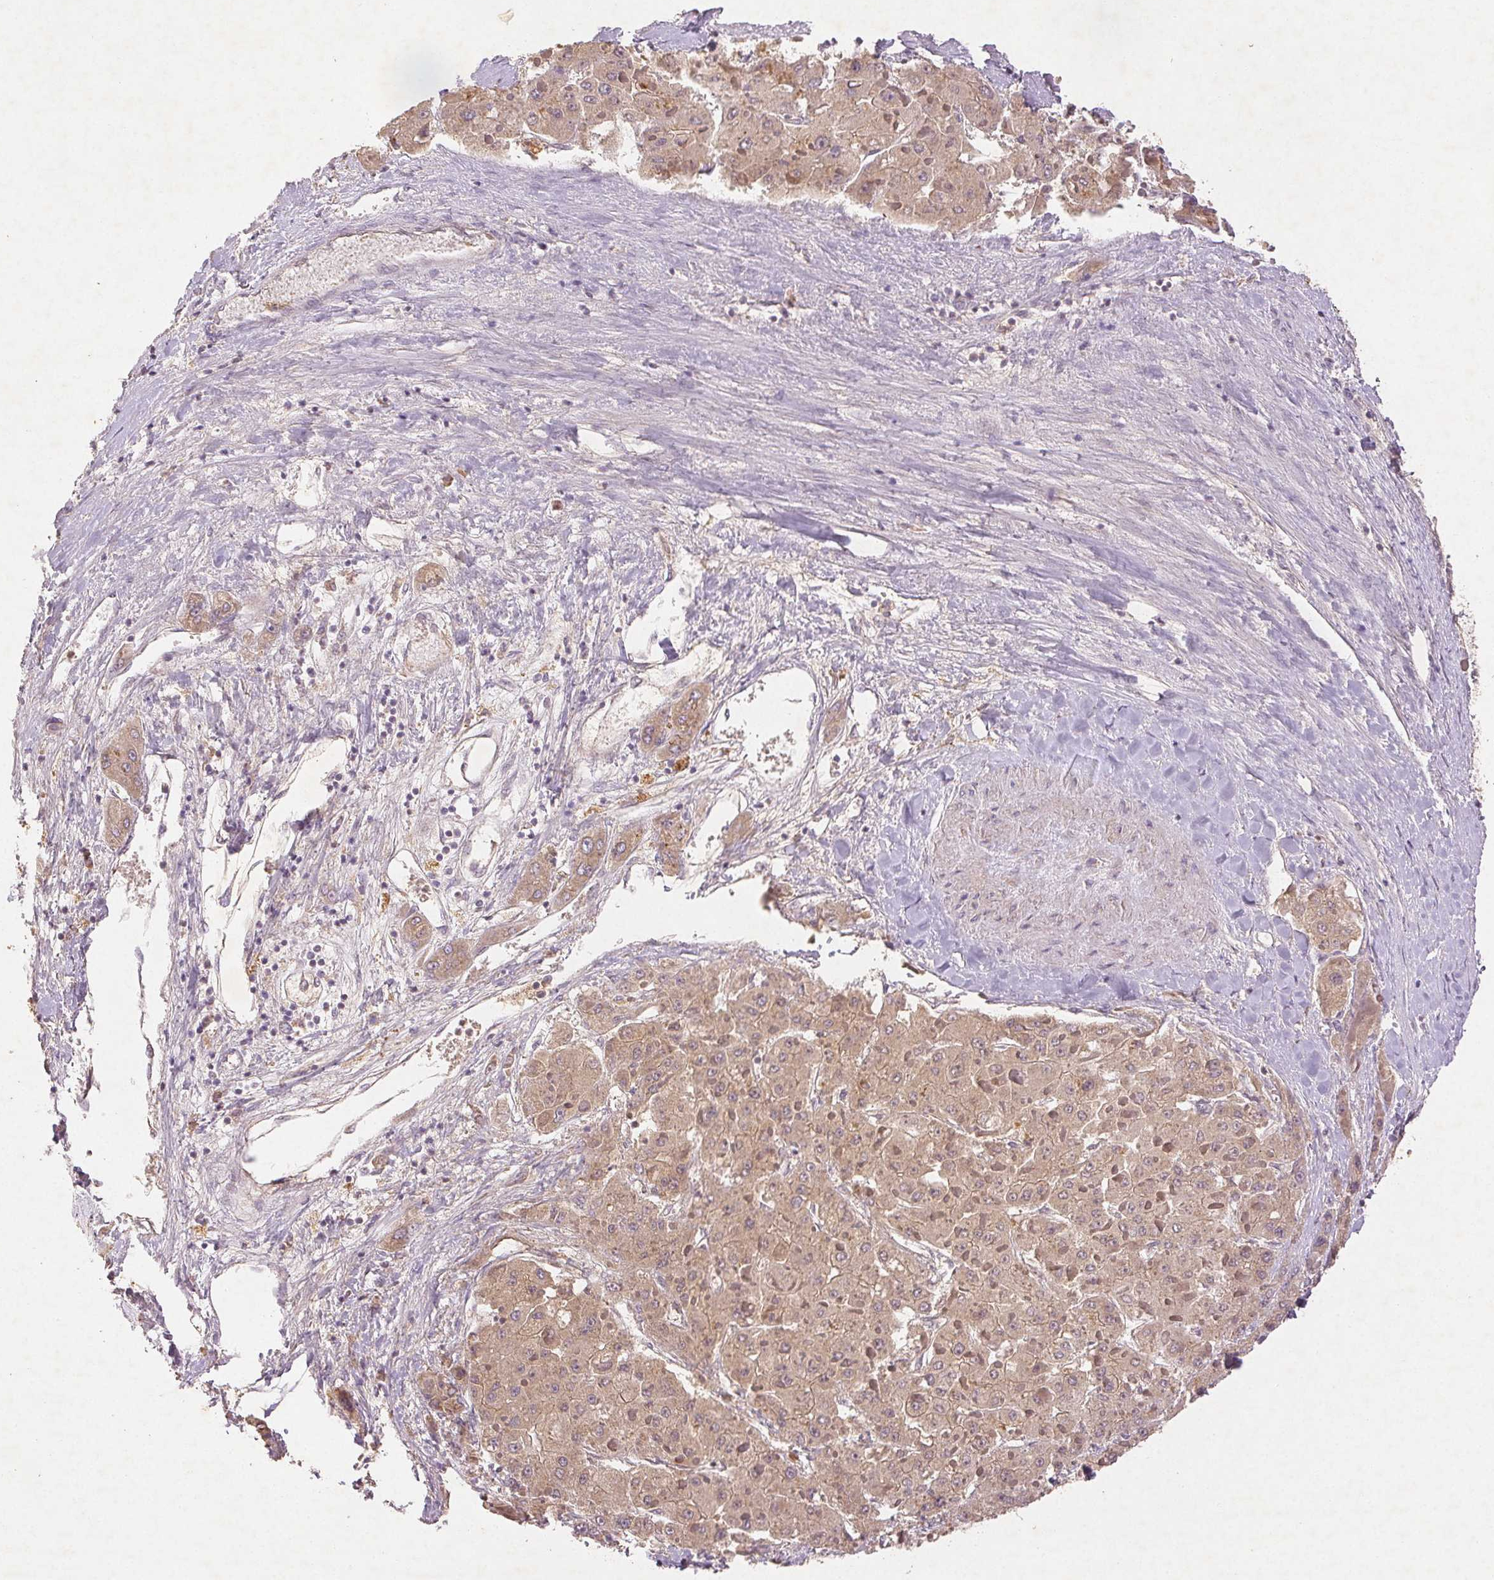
{"staining": {"intensity": "weak", "quantity": ">75%", "location": "cytoplasmic/membranous"}, "tissue": "liver cancer", "cell_type": "Tumor cells", "image_type": "cancer", "snomed": [{"axis": "morphology", "description": "Carcinoma, Hepatocellular, NOS"}, {"axis": "topography", "description": "Liver"}], "caption": "The histopathology image exhibits a brown stain indicating the presence of a protein in the cytoplasmic/membranous of tumor cells in liver cancer (hepatocellular carcinoma). Using DAB (3,3'-diaminobenzidine) (brown) and hematoxylin (blue) stains, captured at high magnification using brightfield microscopy.", "gene": "YIF1B", "patient": {"sex": "female", "age": 73}}